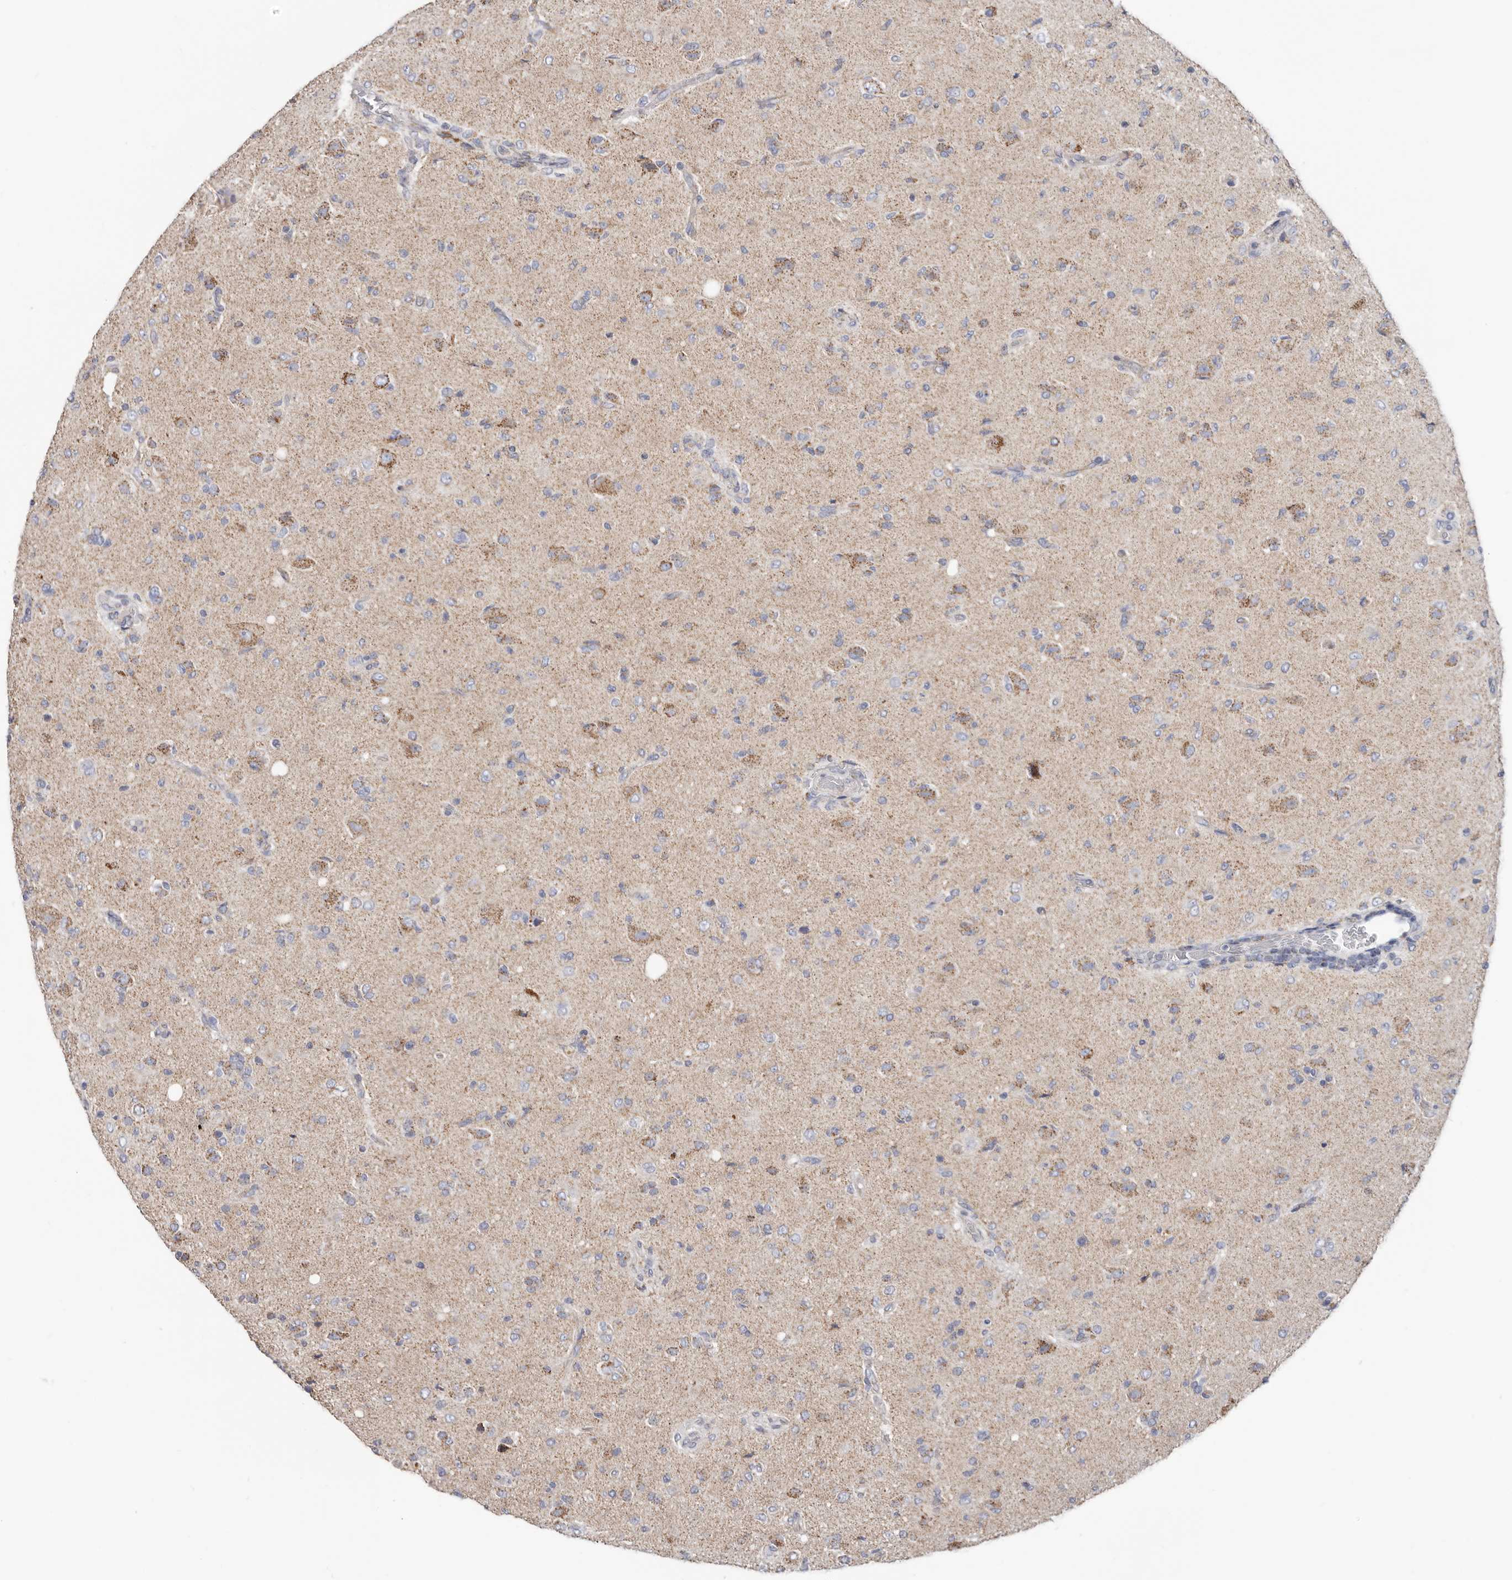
{"staining": {"intensity": "negative", "quantity": "none", "location": "none"}, "tissue": "glioma", "cell_type": "Tumor cells", "image_type": "cancer", "snomed": [{"axis": "morphology", "description": "Glioma, malignant, High grade"}, {"axis": "topography", "description": "Brain"}], "caption": "The image shows no staining of tumor cells in high-grade glioma (malignant). (Stains: DAB immunohistochemistry with hematoxylin counter stain, Microscopy: brightfield microscopy at high magnification).", "gene": "RSPO2", "patient": {"sex": "female", "age": 57}}